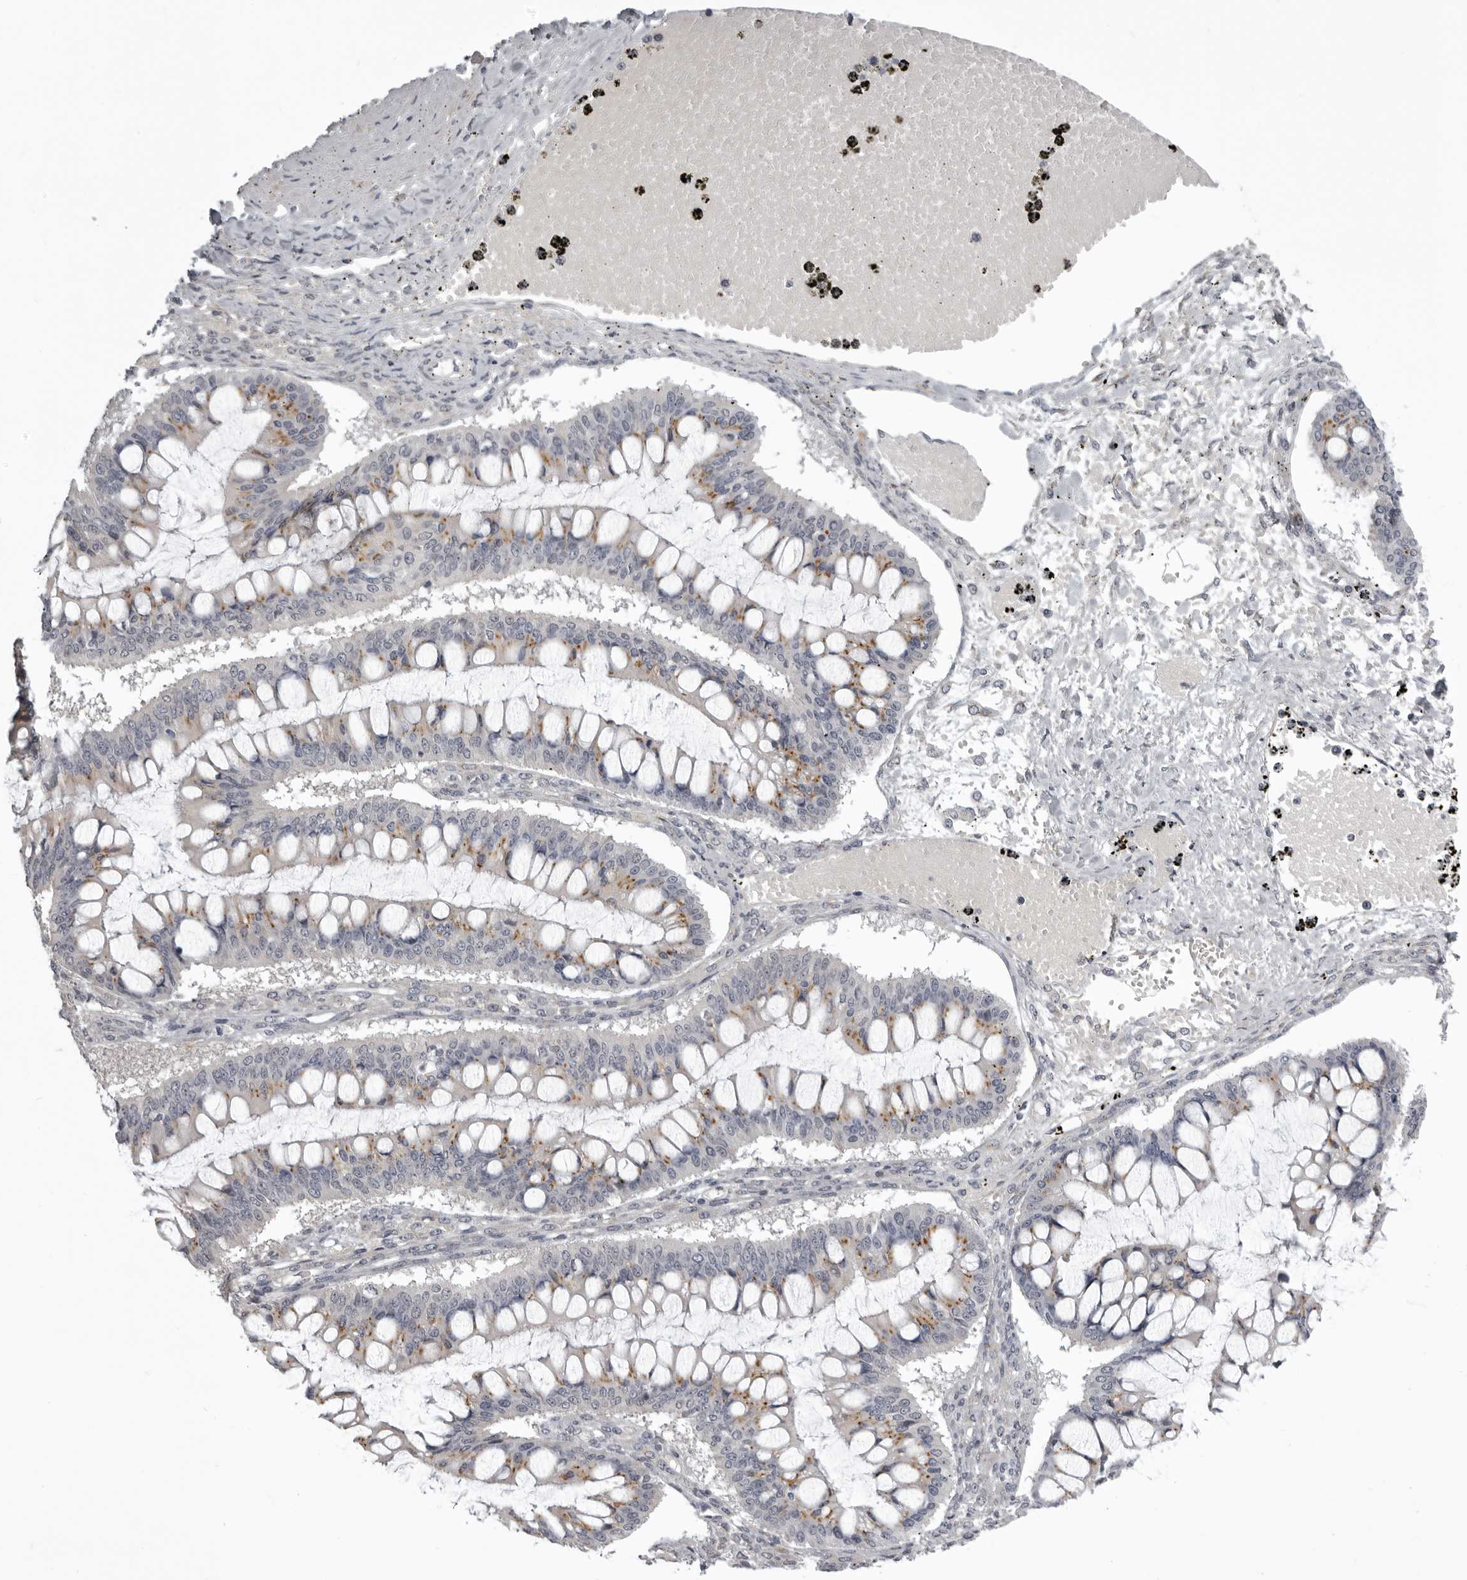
{"staining": {"intensity": "moderate", "quantity": "25%-75%", "location": "cytoplasmic/membranous"}, "tissue": "ovarian cancer", "cell_type": "Tumor cells", "image_type": "cancer", "snomed": [{"axis": "morphology", "description": "Cystadenocarcinoma, mucinous, NOS"}, {"axis": "topography", "description": "Ovary"}], "caption": "Protein analysis of ovarian cancer tissue exhibits moderate cytoplasmic/membranous expression in about 25%-75% of tumor cells.", "gene": "NCEH1", "patient": {"sex": "female", "age": 73}}